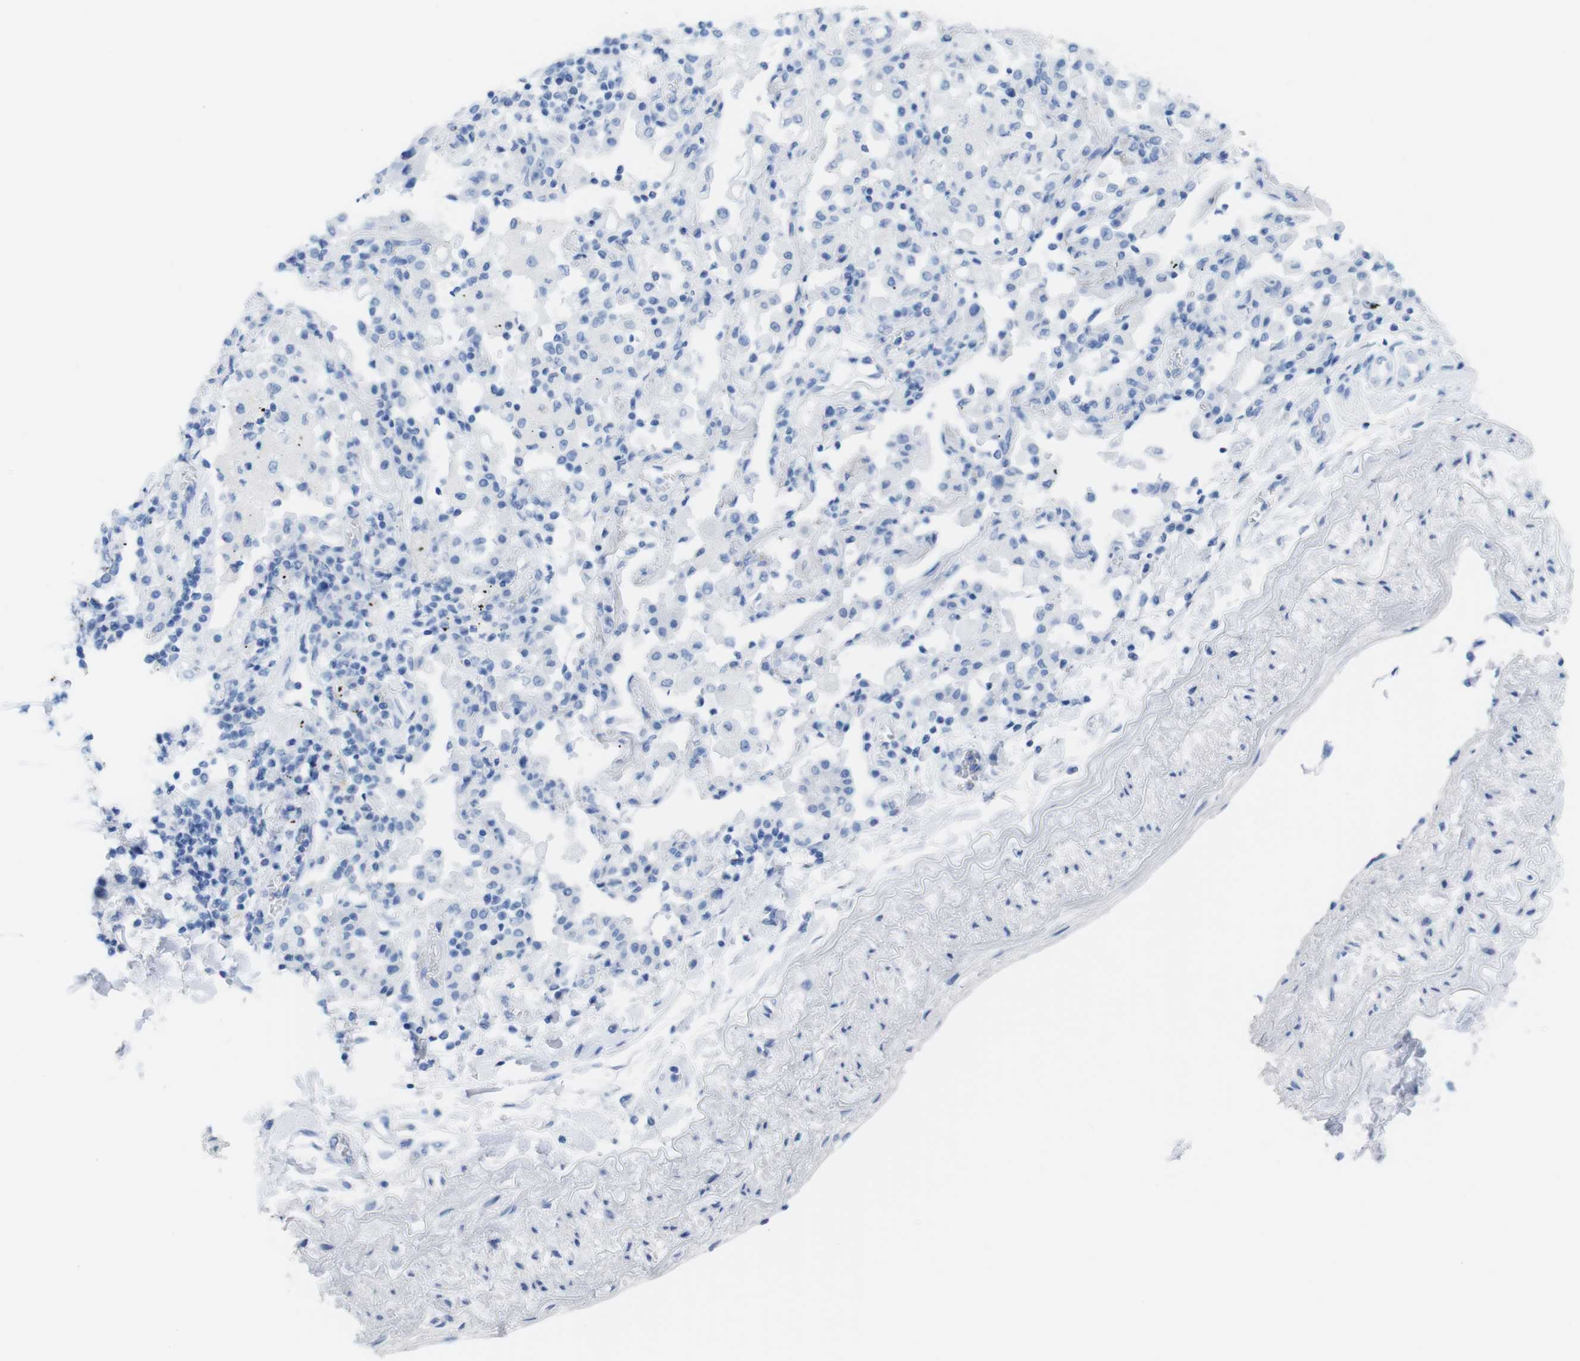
{"staining": {"intensity": "negative", "quantity": "none", "location": "none"}, "tissue": "lung cancer", "cell_type": "Tumor cells", "image_type": "cancer", "snomed": [{"axis": "morphology", "description": "Adenocarcinoma, NOS"}, {"axis": "topography", "description": "Lung"}], "caption": "The histopathology image shows no staining of tumor cells in lung cancer.", "gene": "MYH7", "patient": {"sex": "female", "age": 65}}